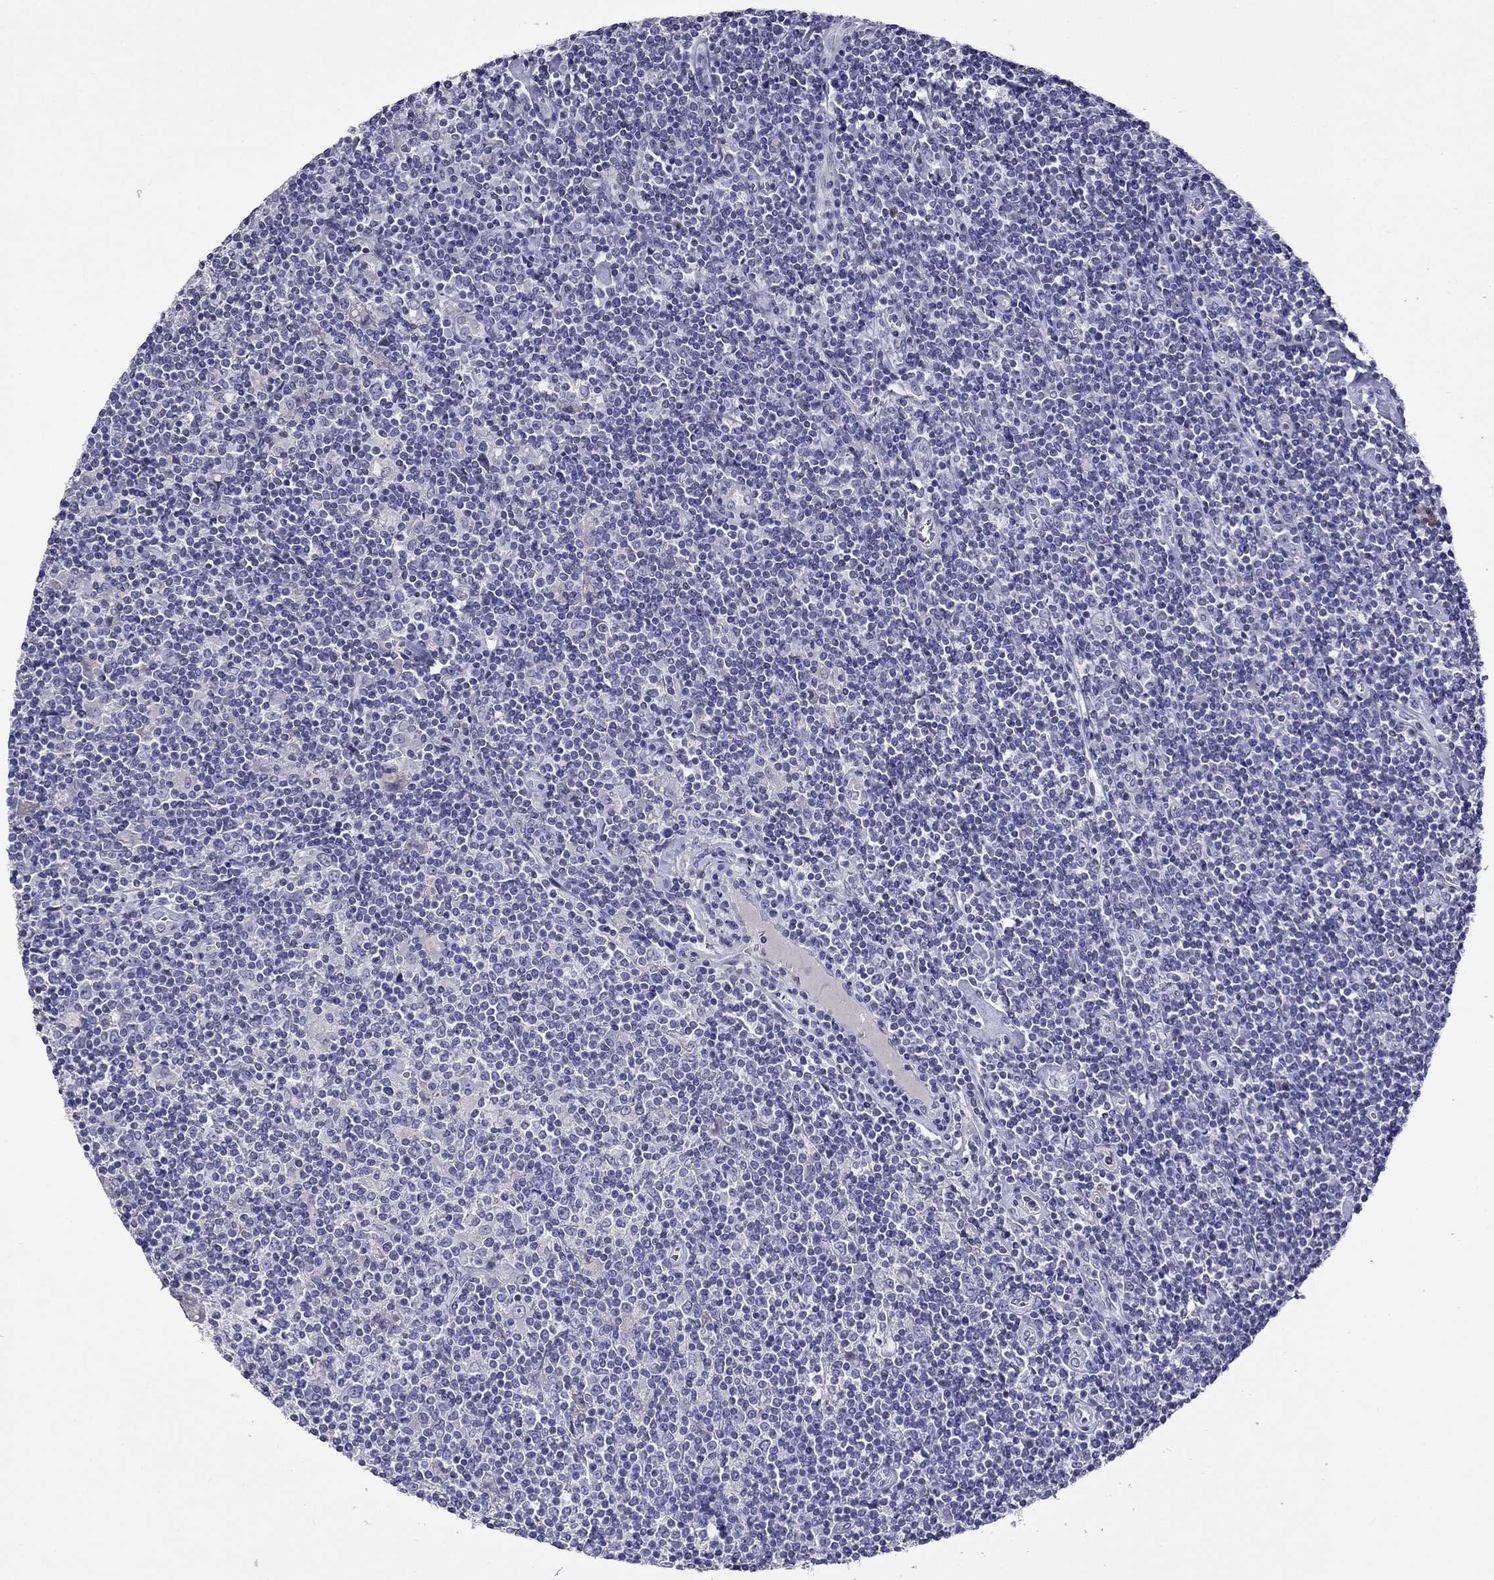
{"staining": {"intensity": "negative", "quantity": "none", "location": "none"}, "tissue": "lymphoma", "cell_type": "Tumor cells", "image_type": "cancer", "snomed": [{"axis": "morphology", "description": "Hodgkin's disease, NOS"}, {"axis": "topography", "description": "Lymph node"}], "caption": "This is an immunohistochemistry (IHC) photomicrograph of human Hodgkin's disease. There is no positivity in tumor cells.", "gene": "STAR", "patient": {"sex": "male", "age": 40}}